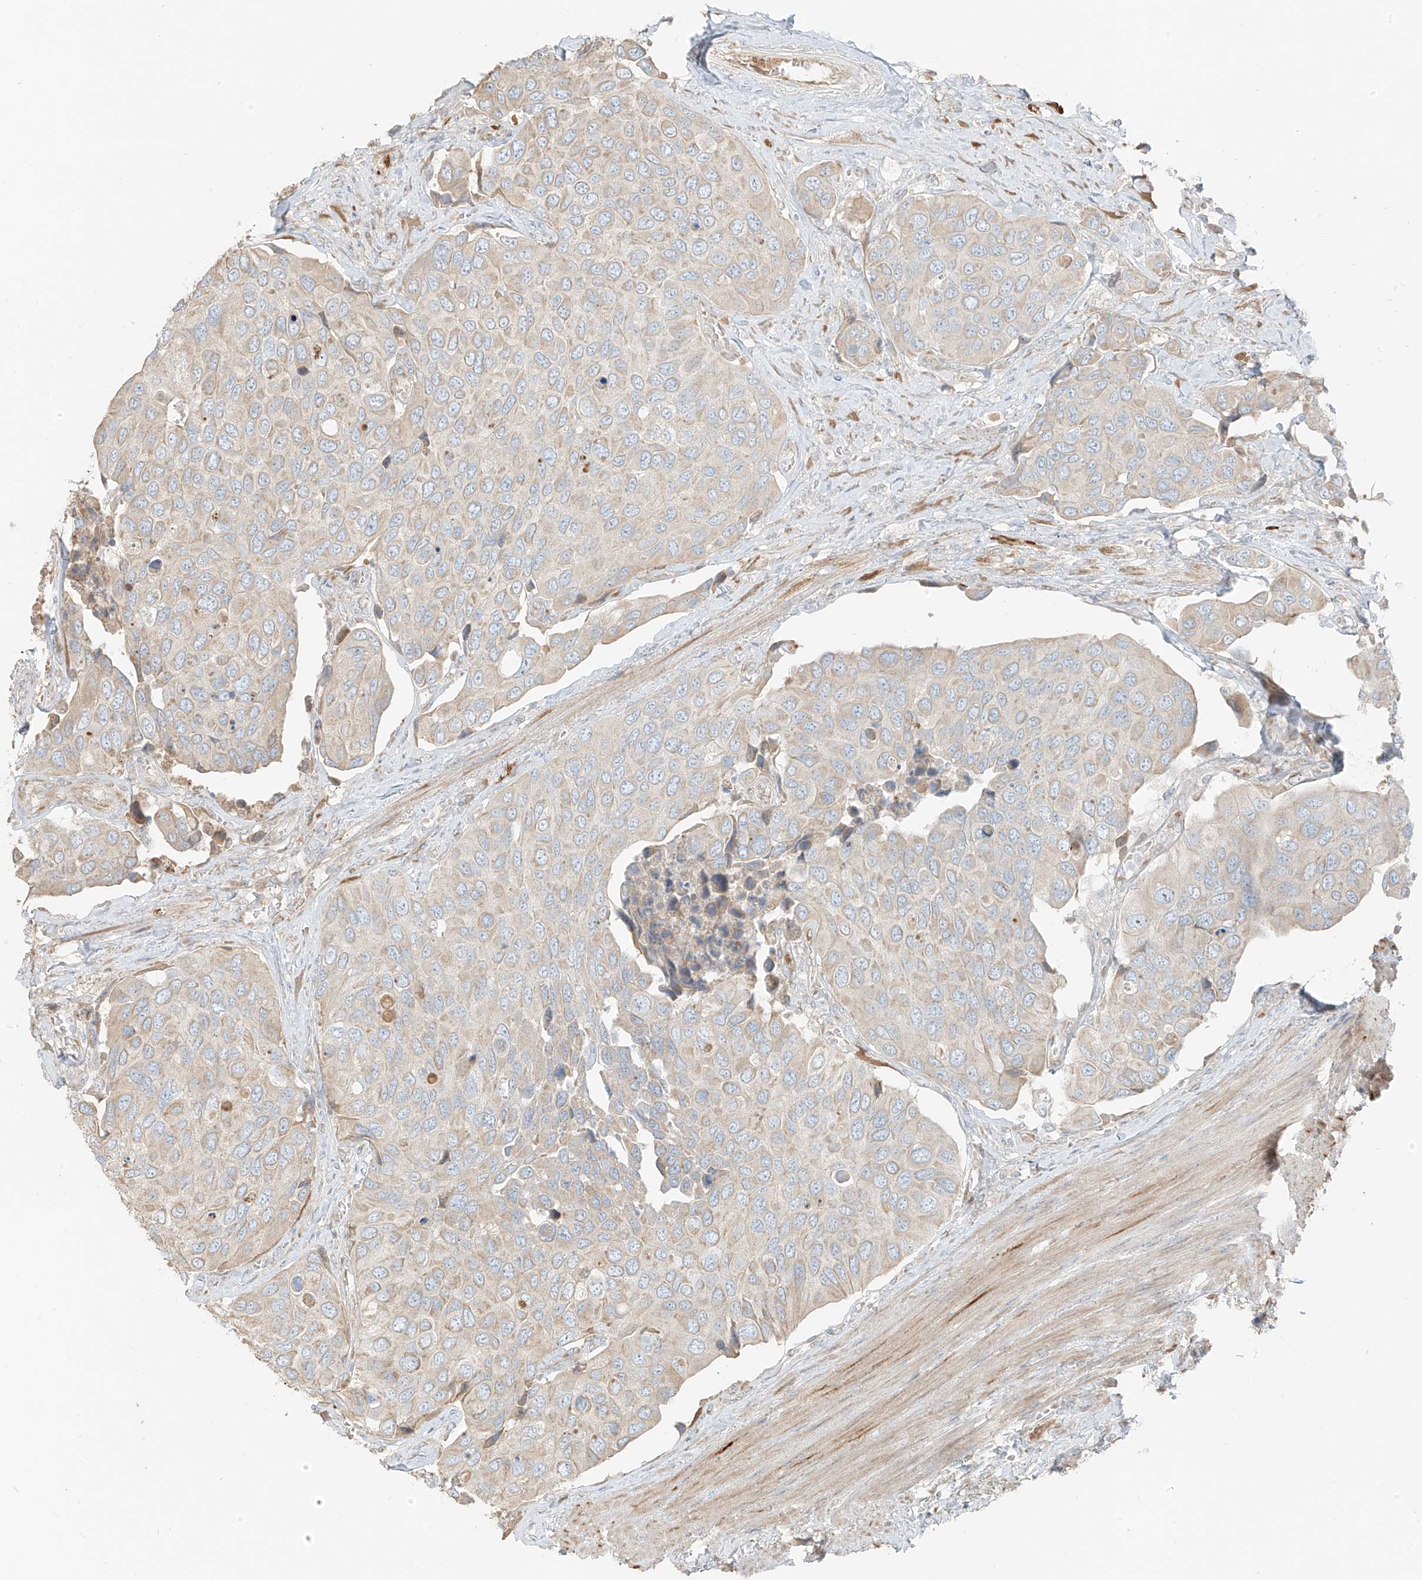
{"staining": {"intensity": "weak", "quantity": "<25%", "location": "cytoplasmic/membranous"}, "tissue": "urothelial cancer", "cell_type": "Tumor cells", "image_type": "cancer", "snomed": [{"axis": "morphology", "description": "Urothelial carcinoma, High grade"}, {"axis": "topography", "description": "Urinary bladder"}], "caption": "This is an immunohistochemistry (IHC) image of high-grade urothelial carcinoma. There is no staining in tumor cells.", "gene": "FSTL1", "patient": {"sex": "male", "age": 74}}